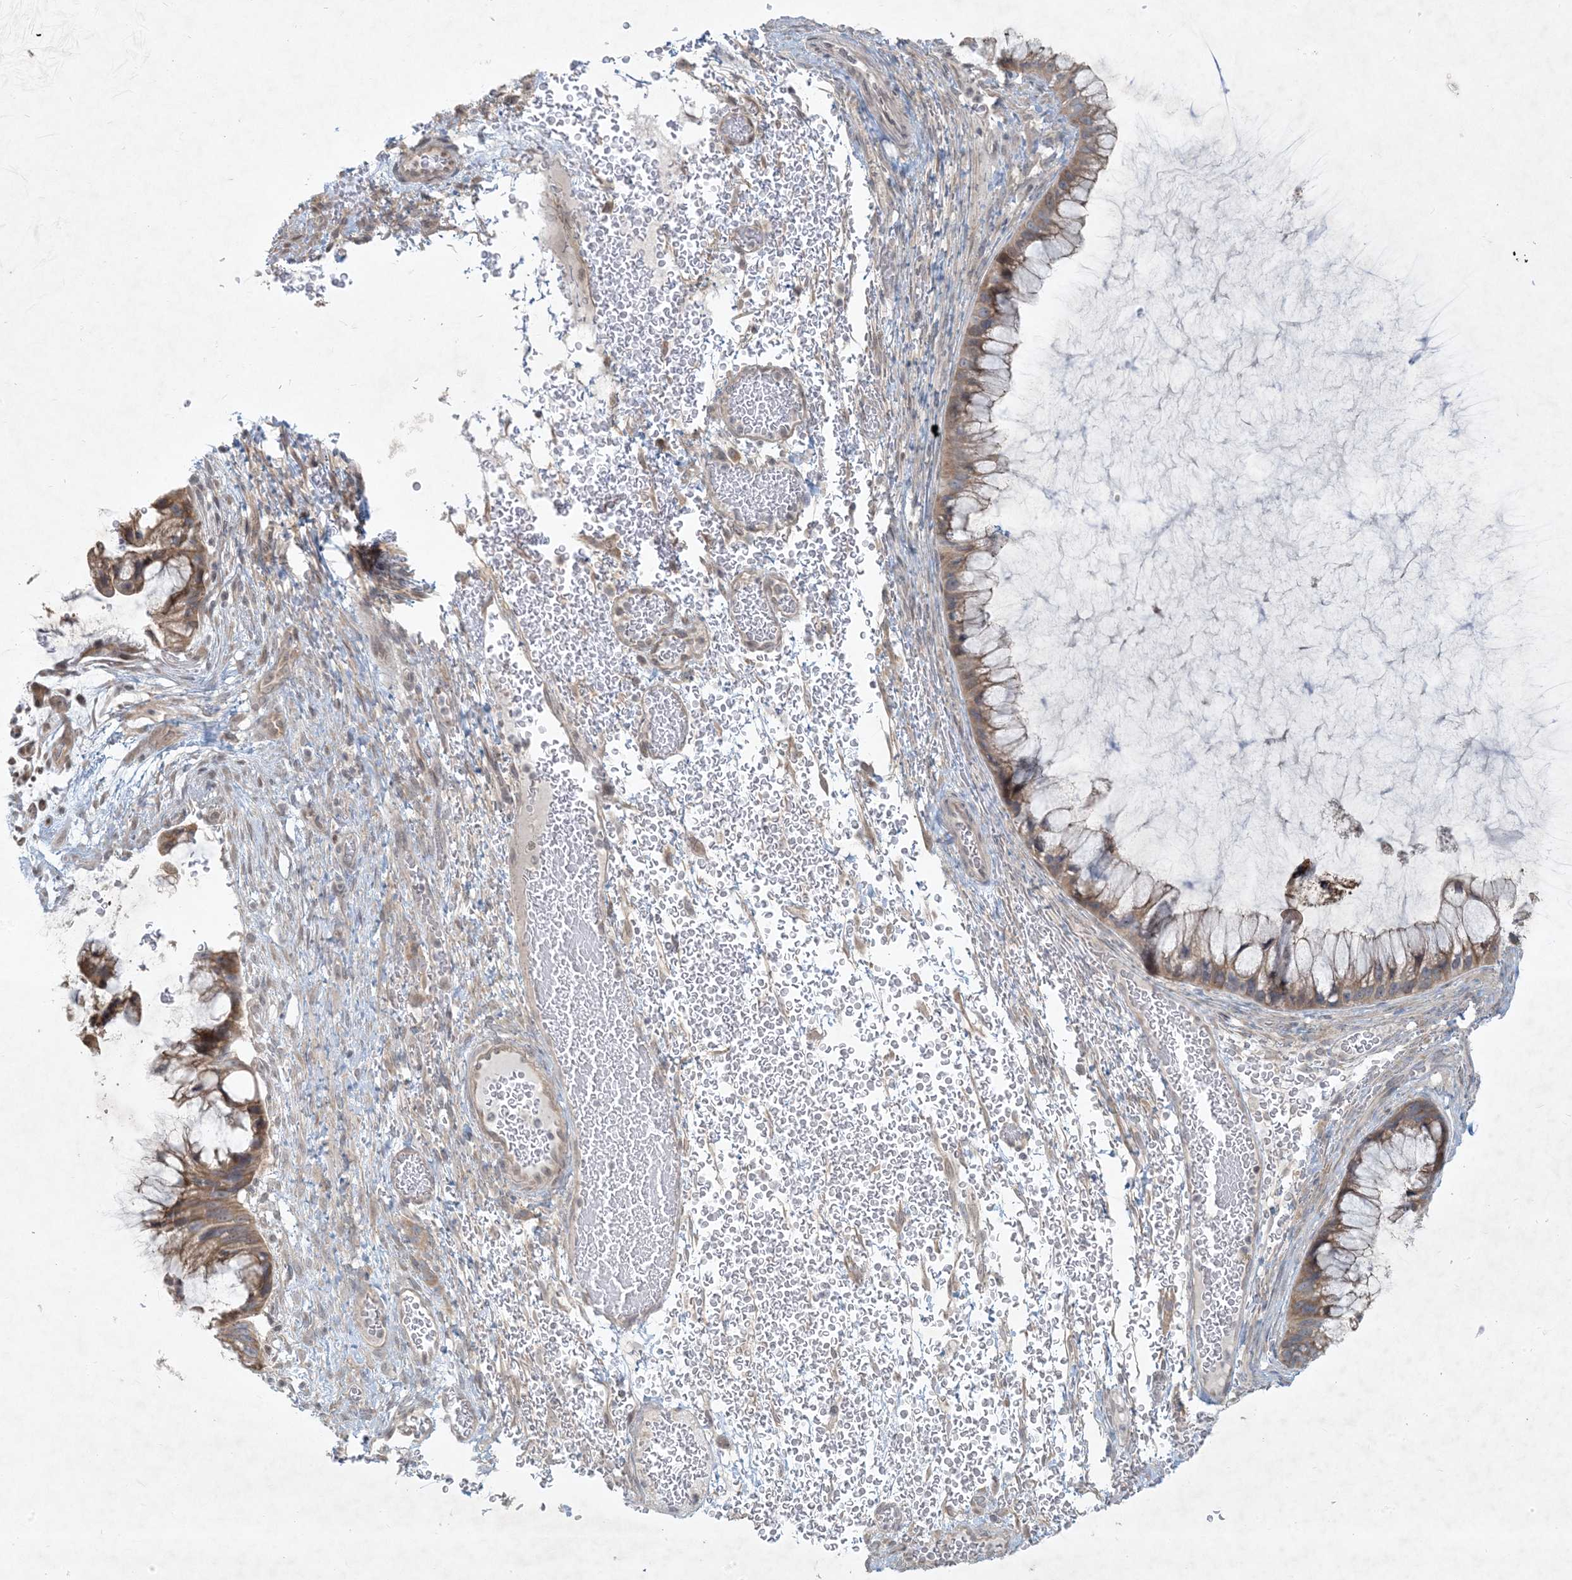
{"staining": {"intensity": "moderate", "quantity": ">75%", "location": "cytoplasmic/membranous"}, "tissue": "ovarian cancer", "cell_type": "Tumor cells", "image_type": "cancer", "snomed": [{"axis": "morphology", "description": "Cystadenocarcinoma, mucinous, NOS"}, {"axis": "topography", "description": "Ovary"}], "caption": "Immunohistochemical staining of human ovarian cancer demonstrates moderate cytoplasmic/membranous protein positivity in about >75% of tumor cells.", "gene": "BCORL1", "patient": {"sex": "female", "age": 37}}